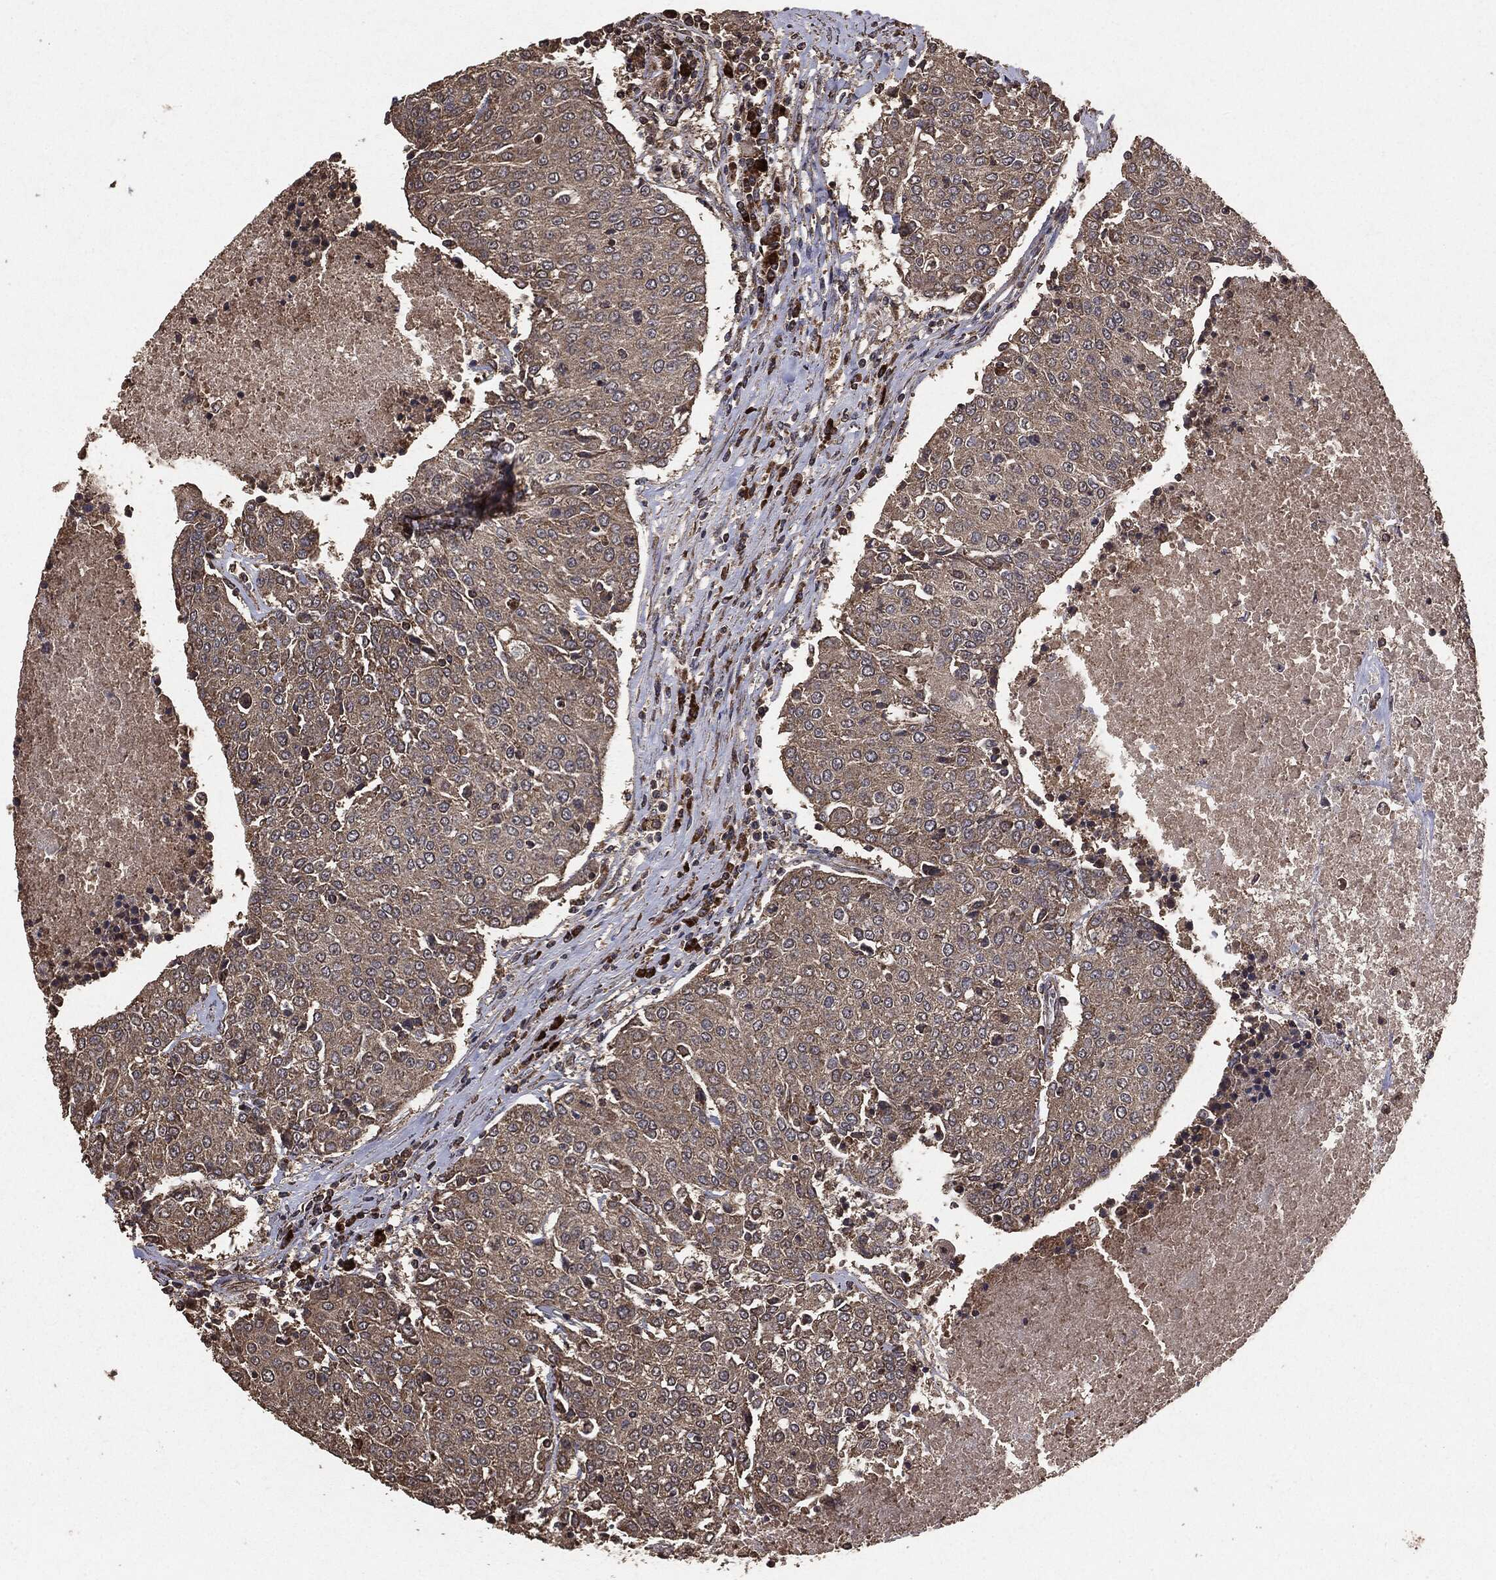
{"staining": {"intensity": "weak", "quantity": ">75%", "location": "cytoplasmic/membranous"}, "tissue": "urothelial cancer", "cell_type": "Tumor cells", "image_type": "cancer", "snomed": [{"axis": "morphology", "description": "Urothelial carcinoma, High grade"}, {"axis": "topography", "description": "Urinary bladder"}], "caption": "Urothelial cancer stained with a protein marker exhibits weak staining in tumor cells.", "gene": "MTOR", "patient": {"sex": "female", "age": 85}}